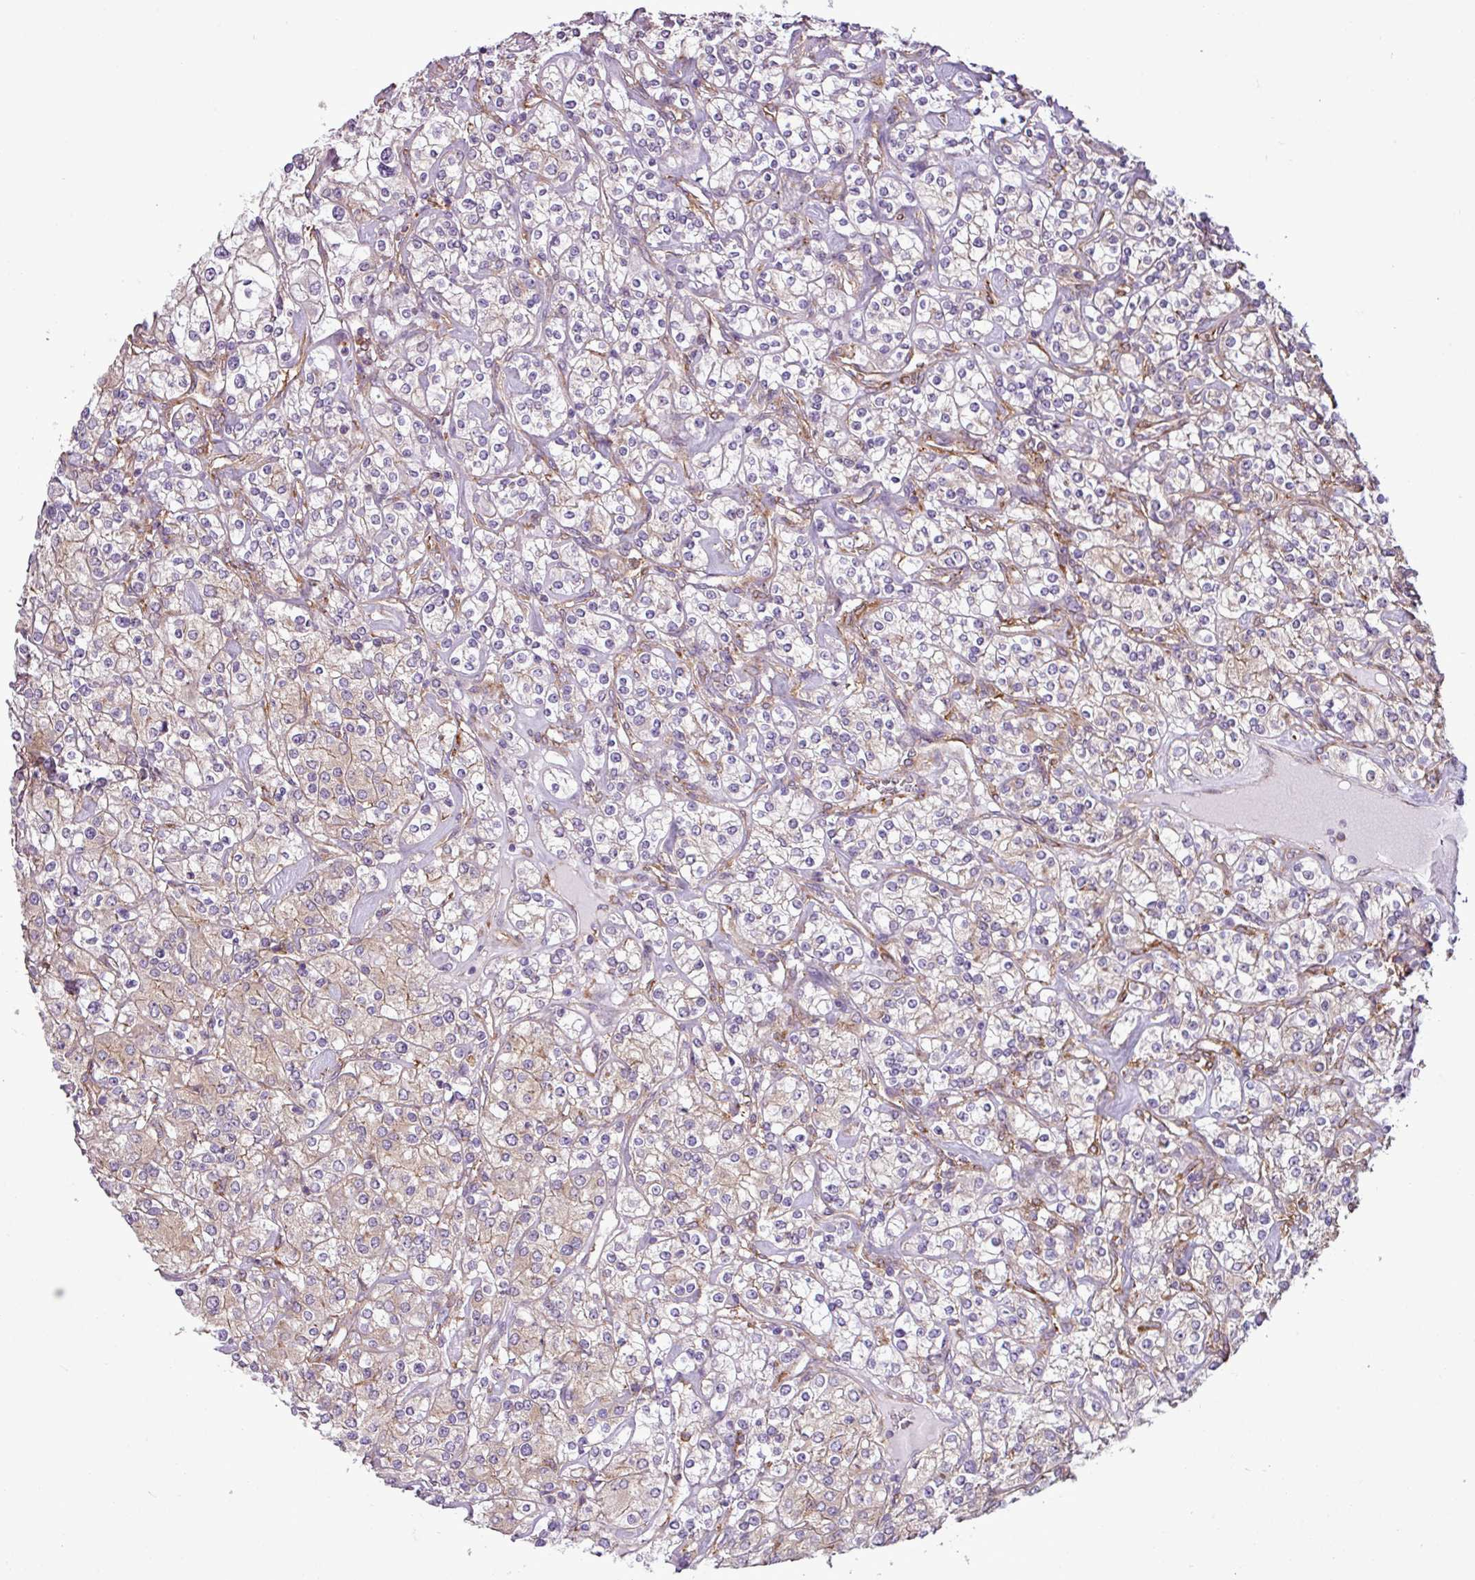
{"staining": {"intensity": "weak", "quantity": "25%-75%", "location": "cytoplasmic/membranous"}, "tissue": "renal cancer", "cell_type": "Tumor cells", "image_type": "cancer", "snomed": [{"axis": "morphology", "description": "Adenocarcinoma, NOS"}, {"axis": "topography", "description": "Kidney"}], "caption": "High-power microscopy captured an IHC photomicrograph of adenocarcinoma (renal), revealing weak cytoplasmic/membranous expression in about 25%-75% of tumor cells. The staining is performed using DAB brown chromogen to label protein expression. The nuclei are counter-stained blue using hematoxylin.", "gene": "PACSIN2", "patient": {"sex": "male", "age": 77}}